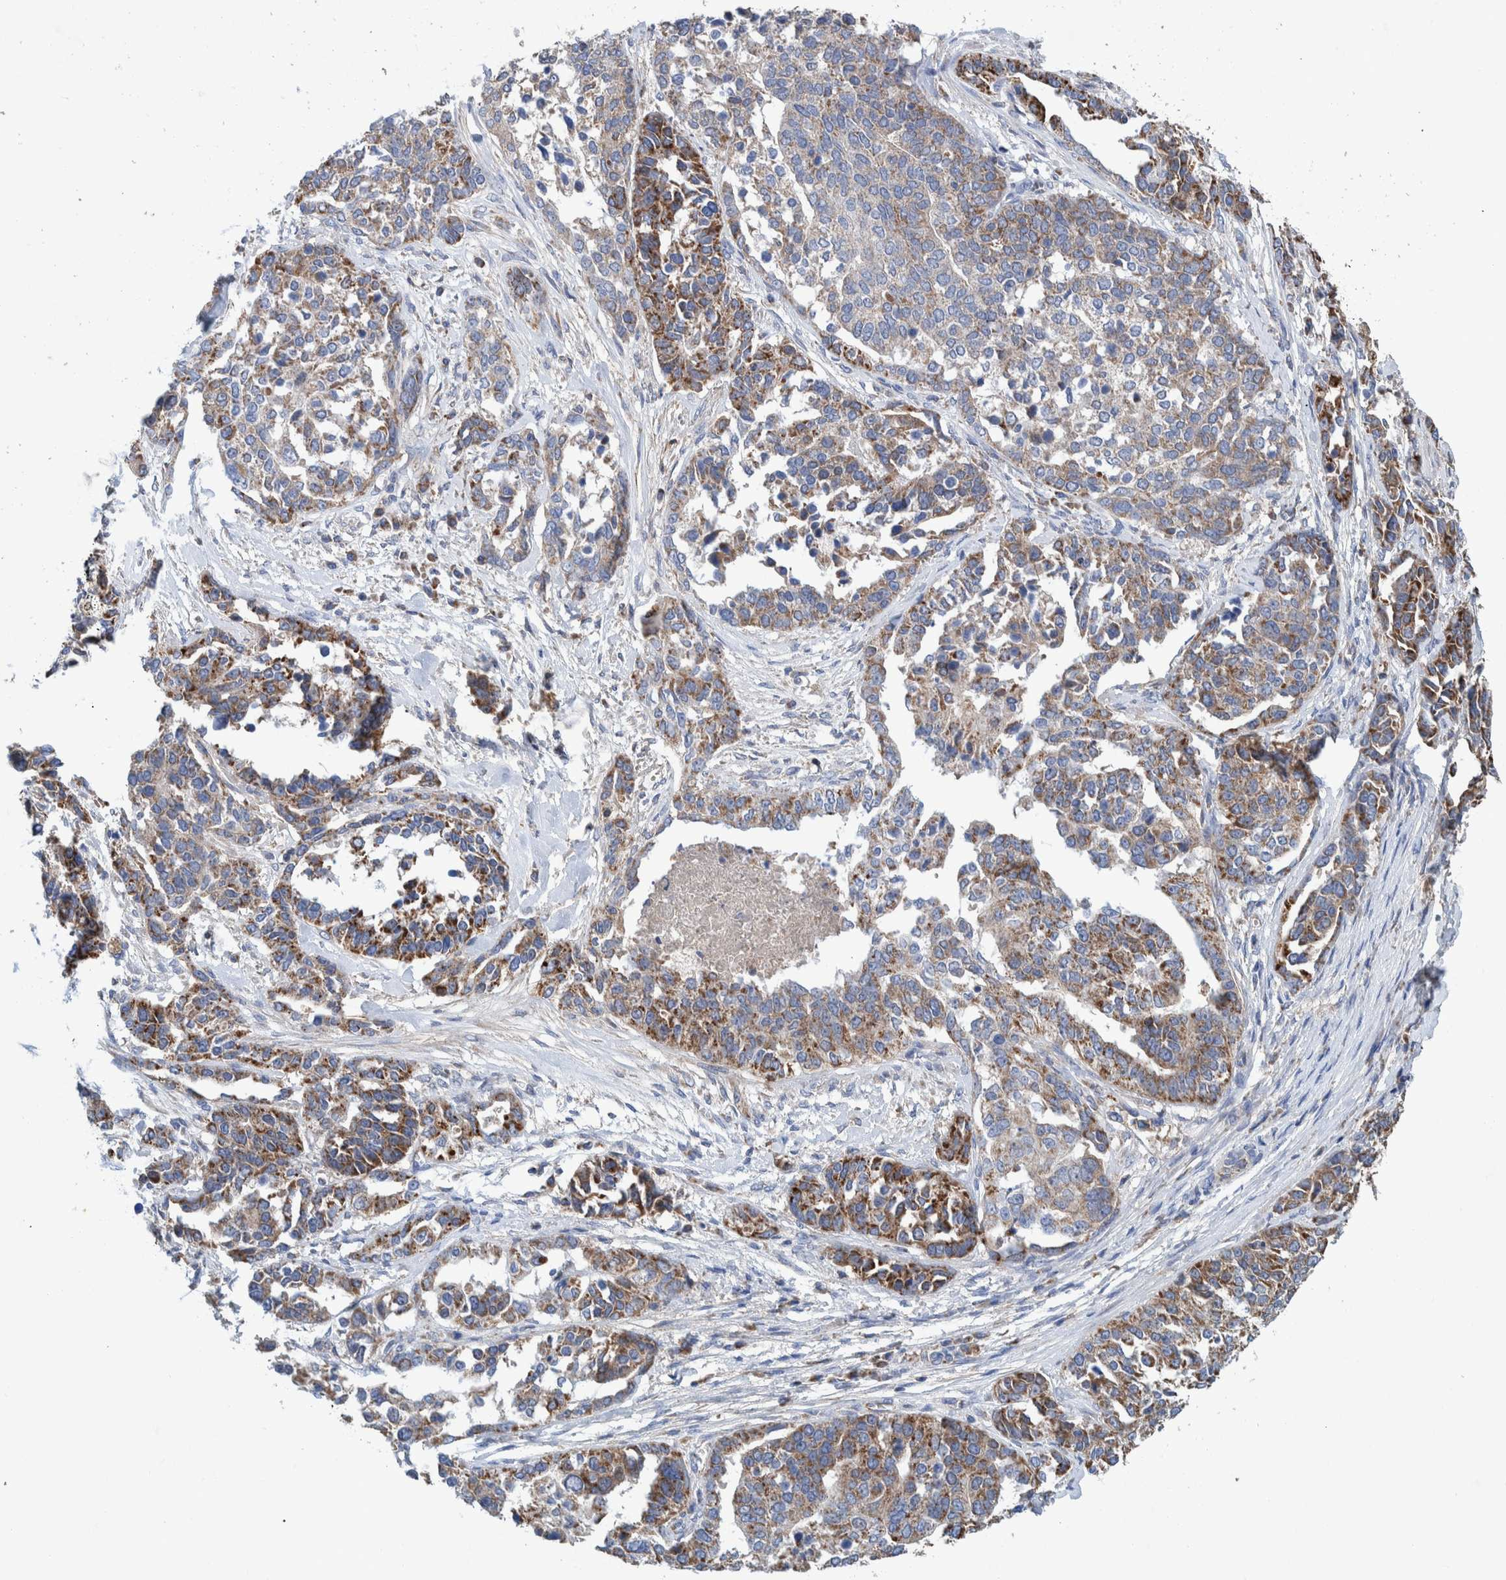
{"staining": {"intensity": "moderate", "quantity": ">75%", "location": "cytoplasmic/membranous"}, "tissue": "ovarian cancer", "cell_type": "Tumor cells", "image_type": "cancer", "snomed": [{"axis": "morphology", "description": "Cystadenocarcinoma, serous, NOS"}, {"axis": "topography", "description": "Ovary"}], "caption": "There is medium levels of moderate cytoplasmic/membranous positivity in tumor cells of ovarian serous cystadenocarcinoma, as demonstrated by immunohistochemical staining (brown color).", "gene": "DECR1", "patient": {"sex": "female", "age": 44}}